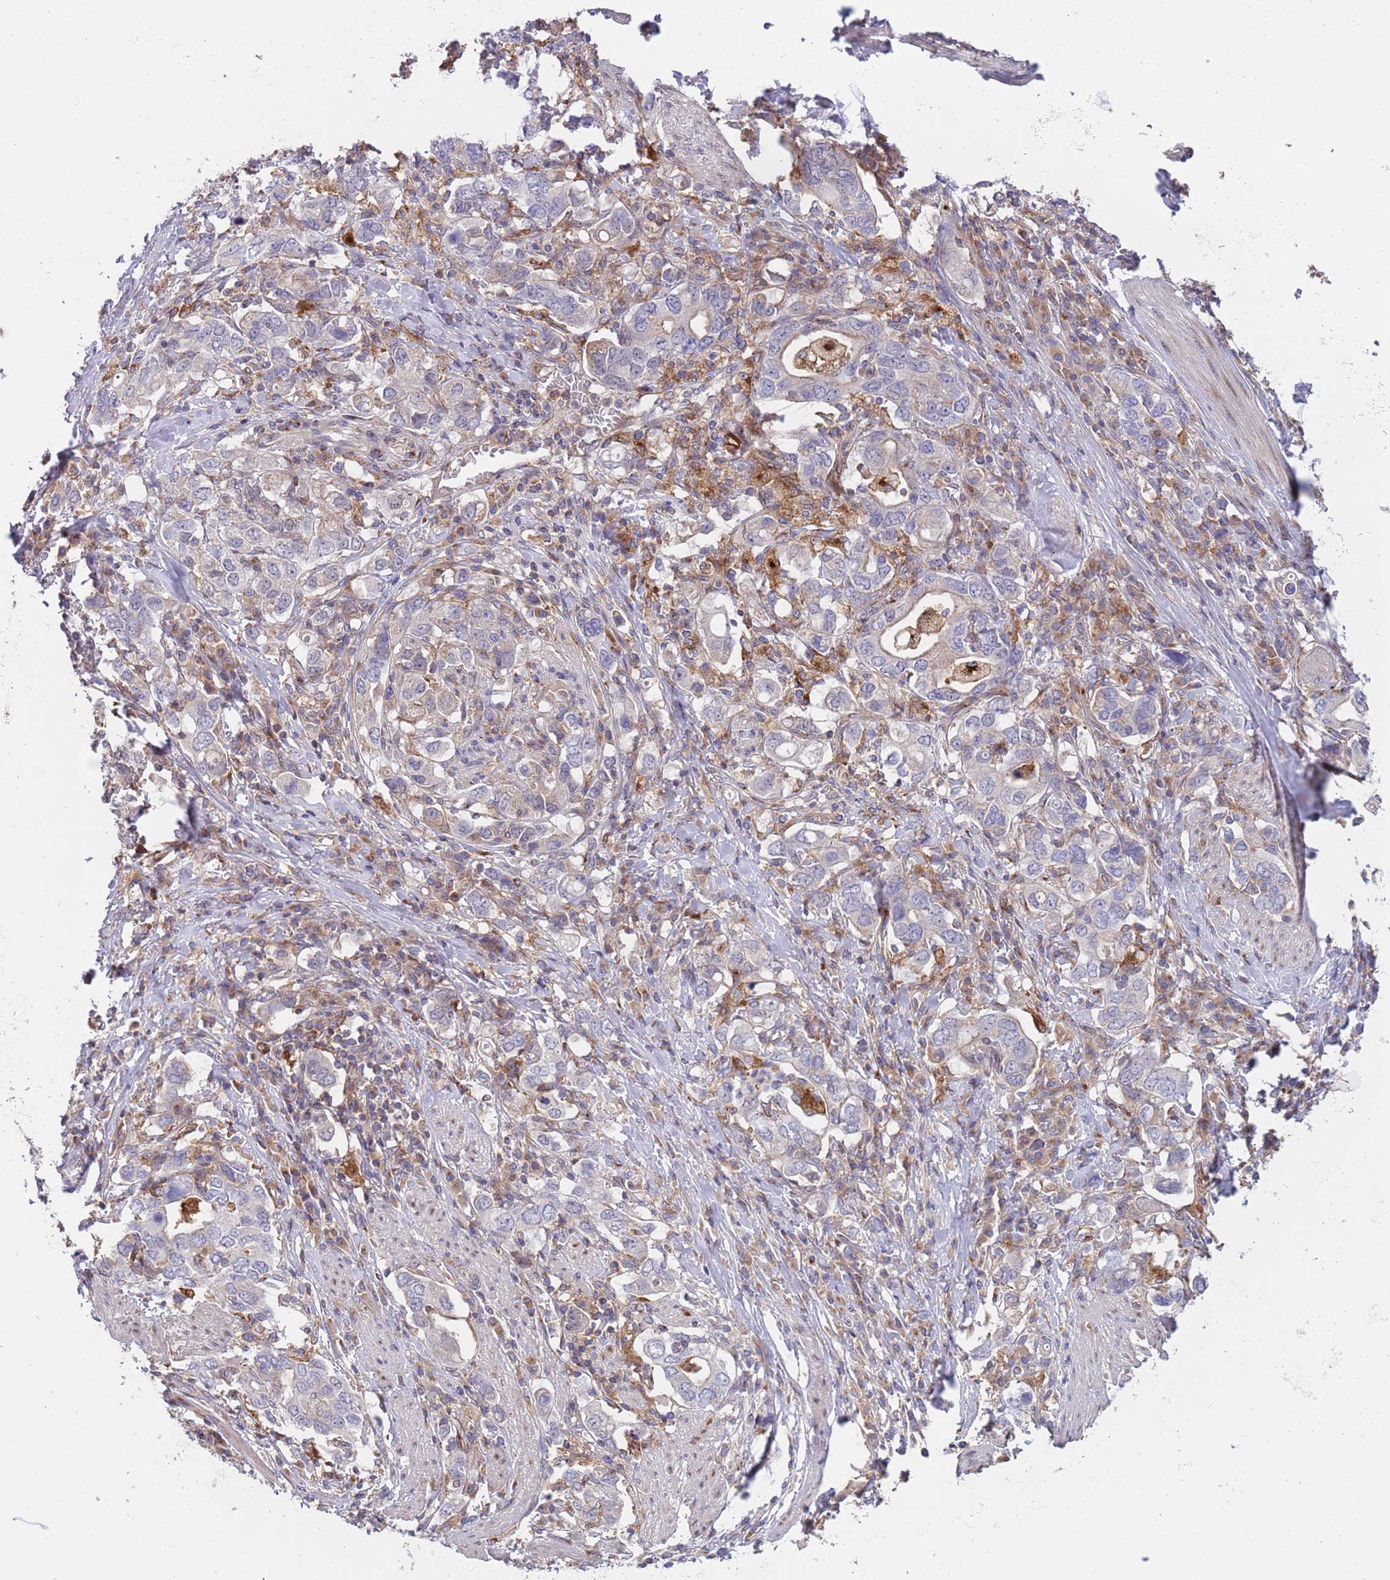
{"staining": {"intensity": "negative", "quantity": "none", "location": "none"}, "tissue": "stomach cancer", "cell_type": "Tumor cells", "image_type": "cancer", "snomed": [{"axis": "morphology", "description": "Adenocarcinoma, NOS"}, {"axis": "topography", "description": "Stomach, upper"}, {"axis": "topography", "description": "Stomach"}], "caption": "A histopathology image of adenocarcinoma (stomach) stained for a protein exhibits no brown staining in tumor cells.", "gene": "BTBD7", "patient": {"sex": "male", "age": 62}}